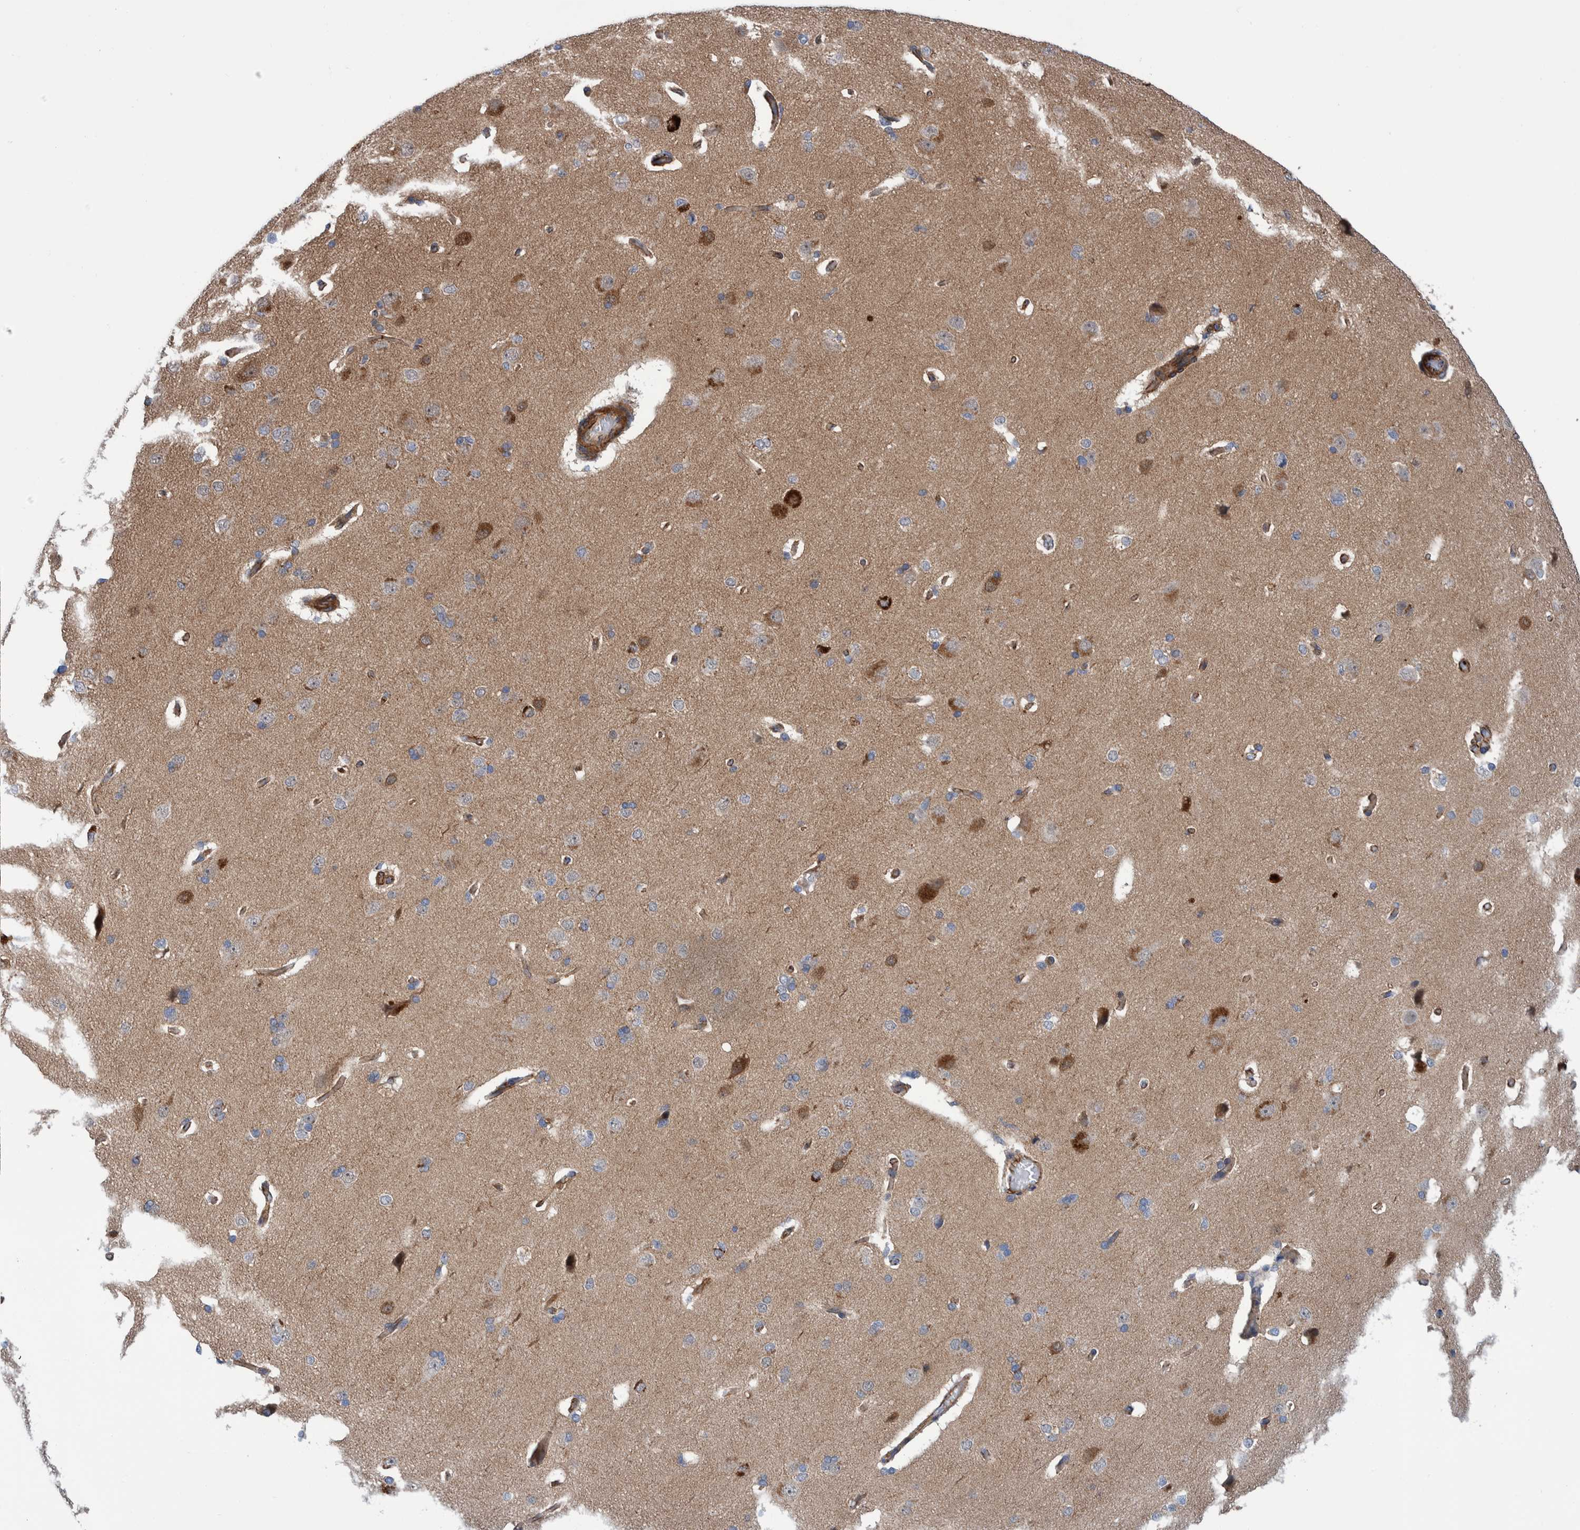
{"staining": {"intensity": "moderate", "quantity": ">75%", "location": "cytoplasmic/membranous"}, "tissue": "cerebral cortex", "cell_type": "Endothelial cells", "image_type": "normal", "snomed": [{"axis": "morphology", "description": "Normal tissue, NOS"}, {"axis": "topography", "description": "Cerebral cortex"}], "caption": "Normal cerebral cortex shows moderate cytoplasmic/membranous staining in about >75% of endothelial cells, visualized by immunohistochemistry. Using DAB (3,3'-diaminobenzidine) (brown) and hematoxylin (blue) stains, captured at high magnification using brightfield microscopy.", "gene": "ENSG00000262660", "patient": {"sex": "male", "age": 62}}